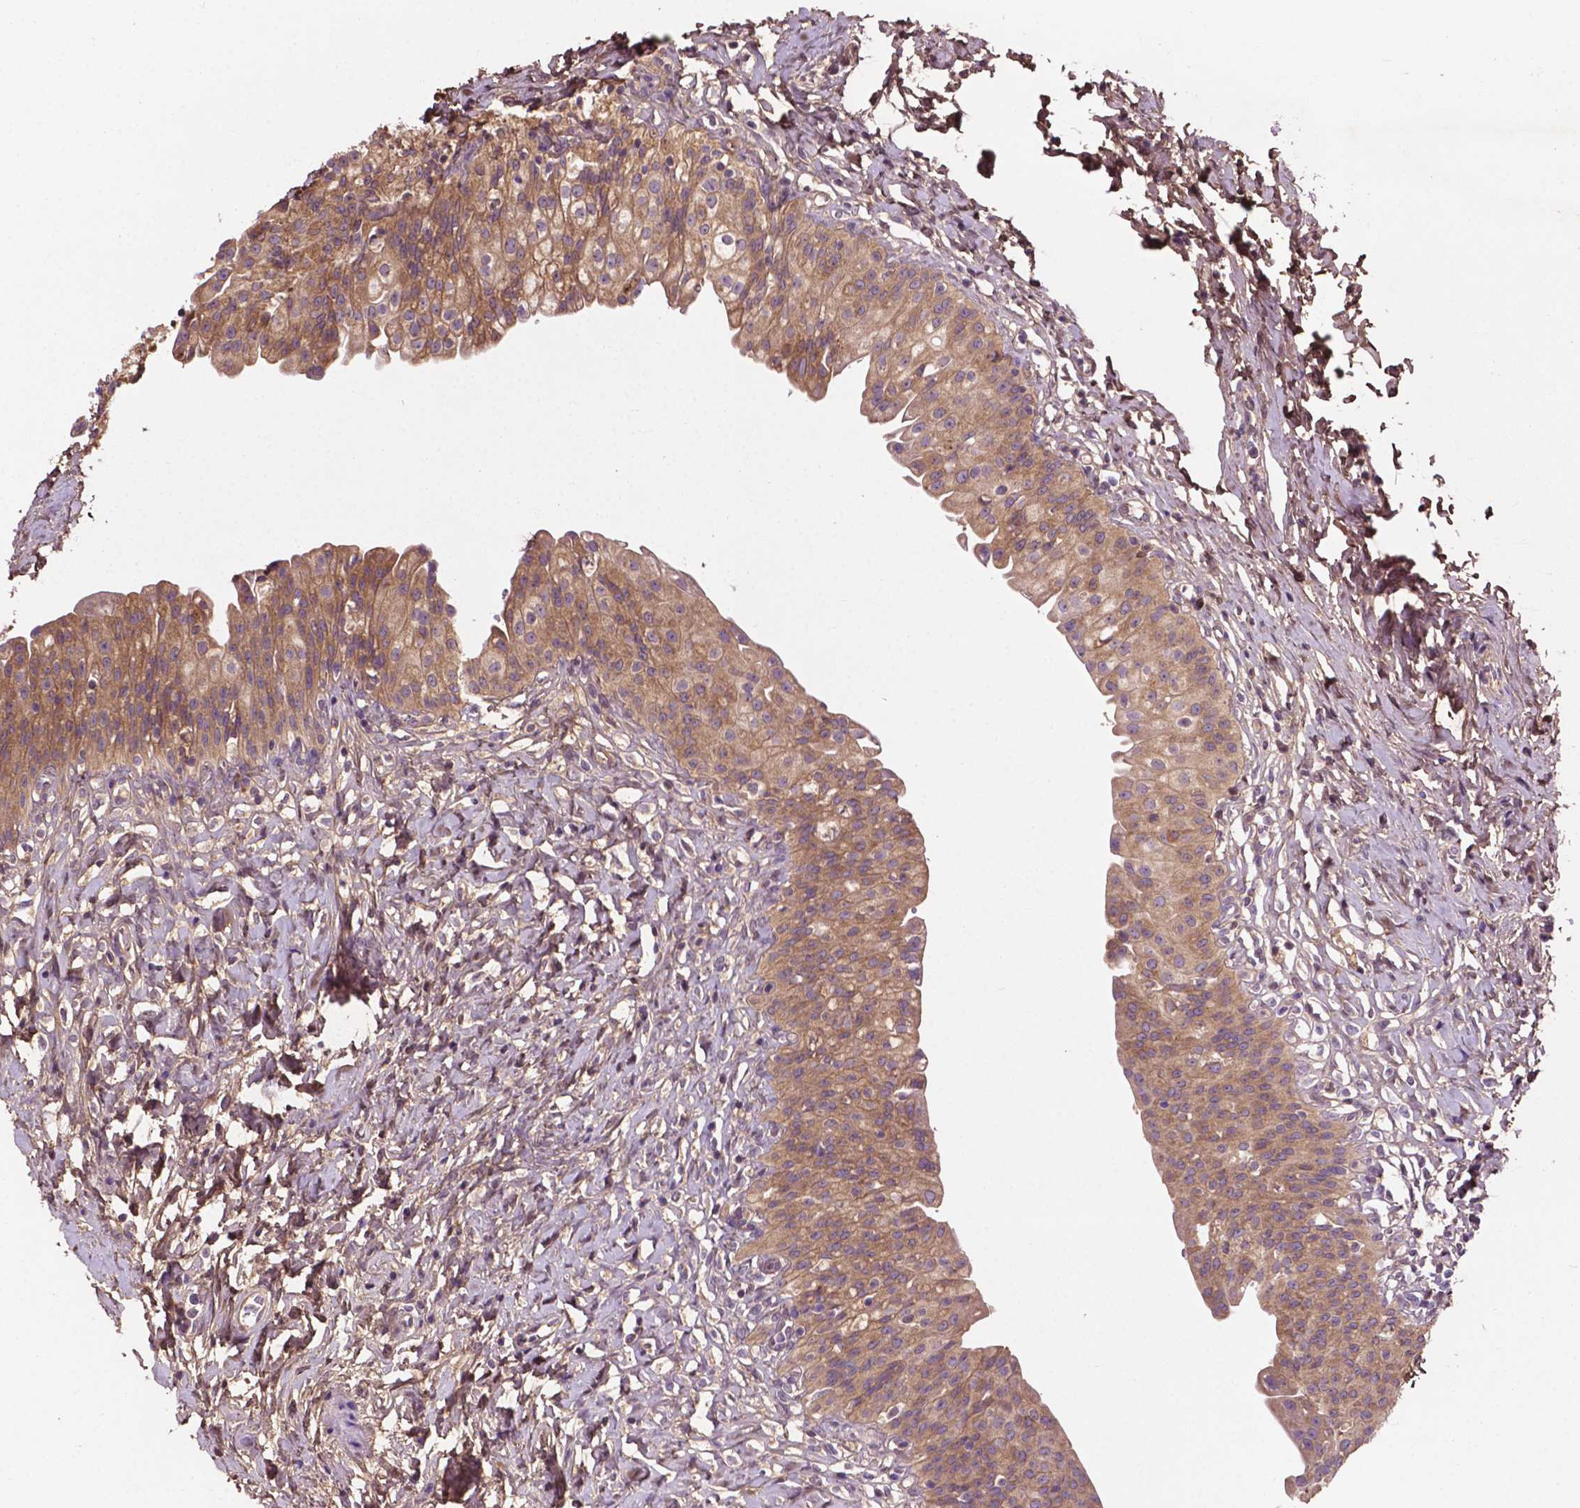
{"staining": {"intensity": "moderate", "quantity": ">75%", "location": "cytoplasmic/membranous"}, "tissue": "urinary bladder", "cell_type": "Urothelial cells", "image_type": "normal", "snomed": [{"axis": "morphology", "description": "Normal tissue, NOS"}, {"axis": "topography", "description": "Urinary bladder"}], "caption": "Benign urinary bladder reveals moderate cytoplasmic/membranous expression in approximately >75% of urothelial cells, visualized by immunohistochemistry.", "gene": "GJA9", "patient": {"sex": "male", "age": 76}}